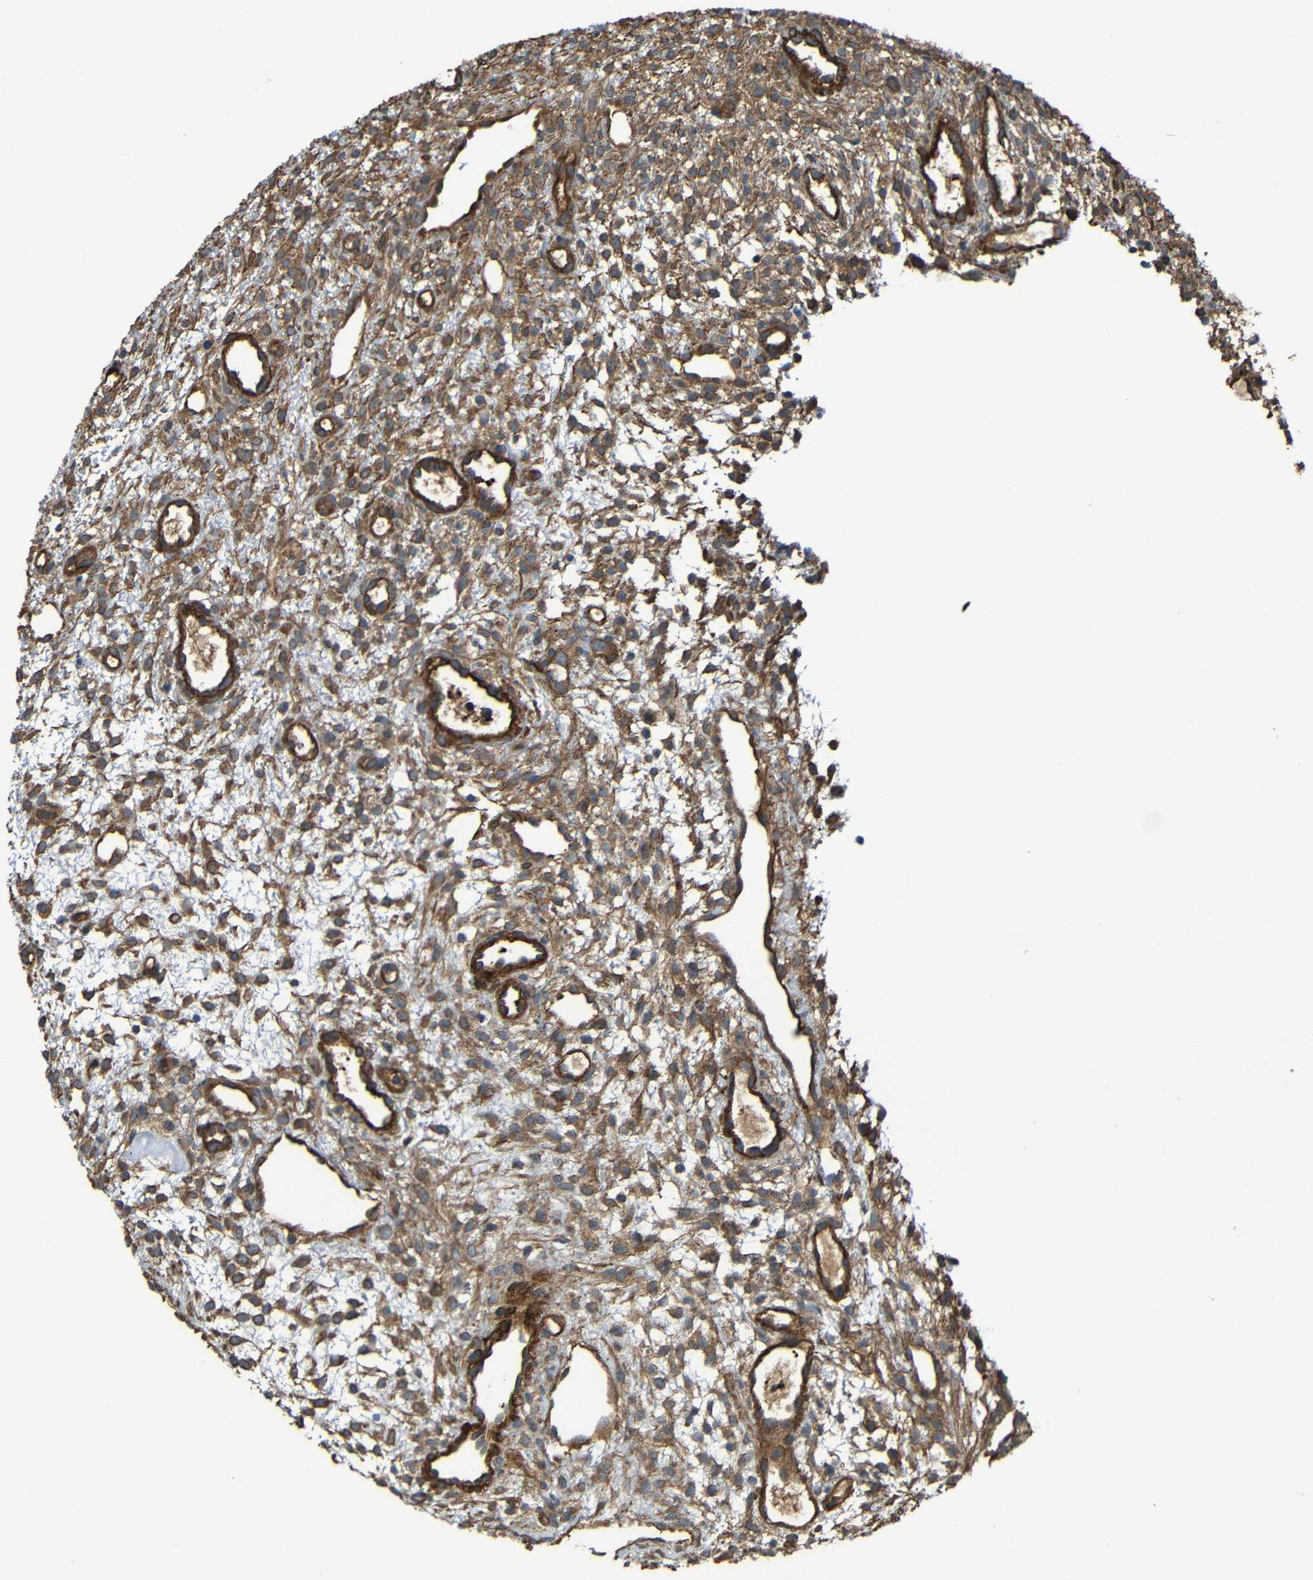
{"staining": {"intensity": "moderate", "quantity": "25%-75%", "location": "cytoplasmic/membranous"}, "tissue": "ovary", "cell_type": "Ovarian stroma cells", "image_type": "normal", "snomed": [{"axis": "morphology", "description": "Normal tissue, NOS"}, {"axis": "morphology", "description": "Cyst, NOS"}, {"axis": "topography", "description": "Ovary"}], "caption": "Immunohistochemical staining of unremarkable human ovary shows moderate cytoplasmic/membranous protein staining in approximately 25%-75% of ovarian stroma cells.", "gene": "PTCH1", "patient": {"sex": "female", "age": 18}}